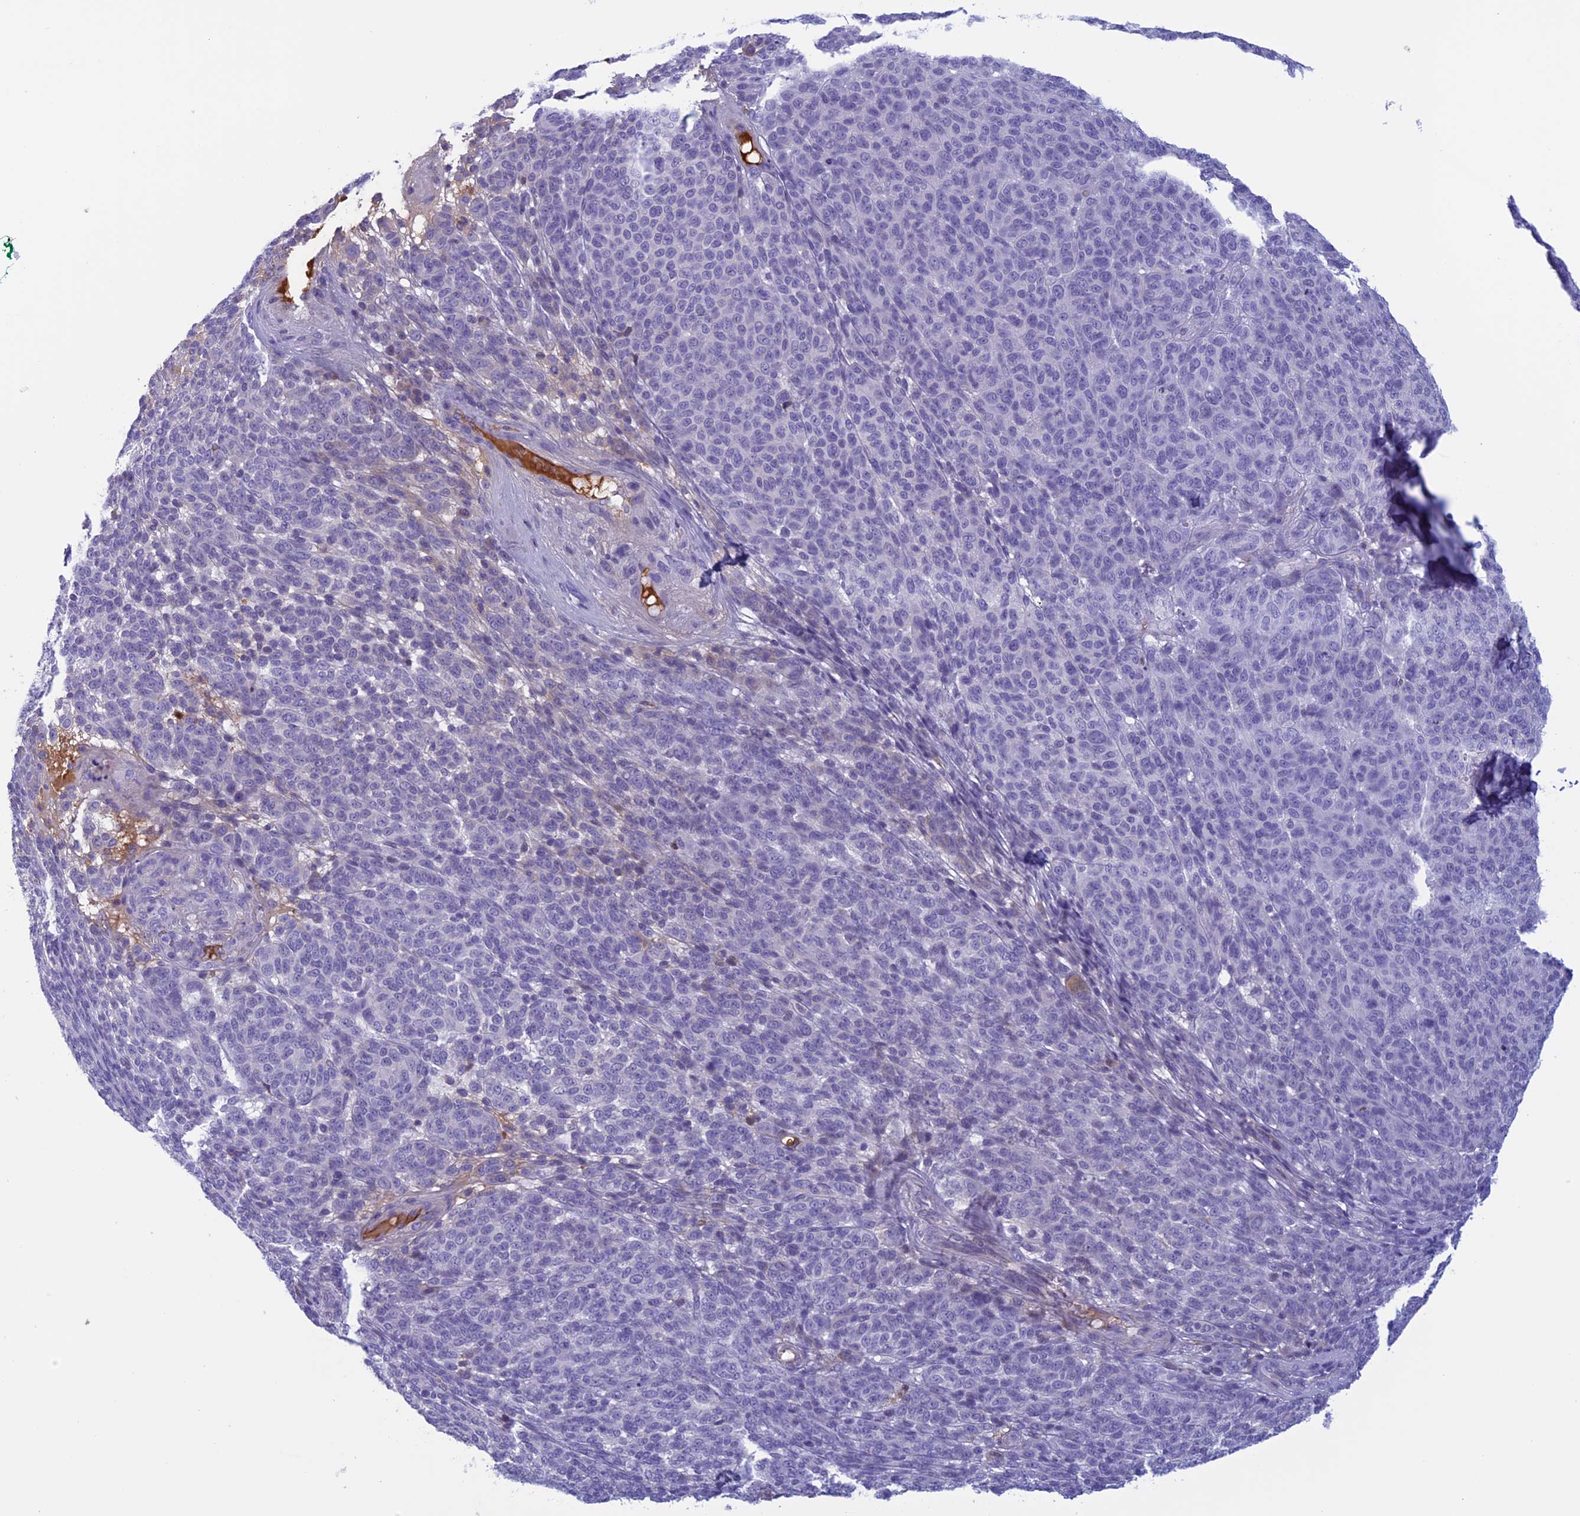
{"staining": {"intensity": "negative", "quantity": "none", "location": "none"}, "tissue": "melanoma", "cell_type": "Tumor cells", "image_type": "cancer", "snomed": [{"axis": "morphology", "description": "Malignant melanoma, NOS"}, {"axis": "topography", "description": "Skin"}], "caption": "This is an immunohistochemistry (IHC) image of melanoma. There is no staining in tumor cells.", "gene": "ANGPTL2", "patient": {"sex": "male", "age": 49}}